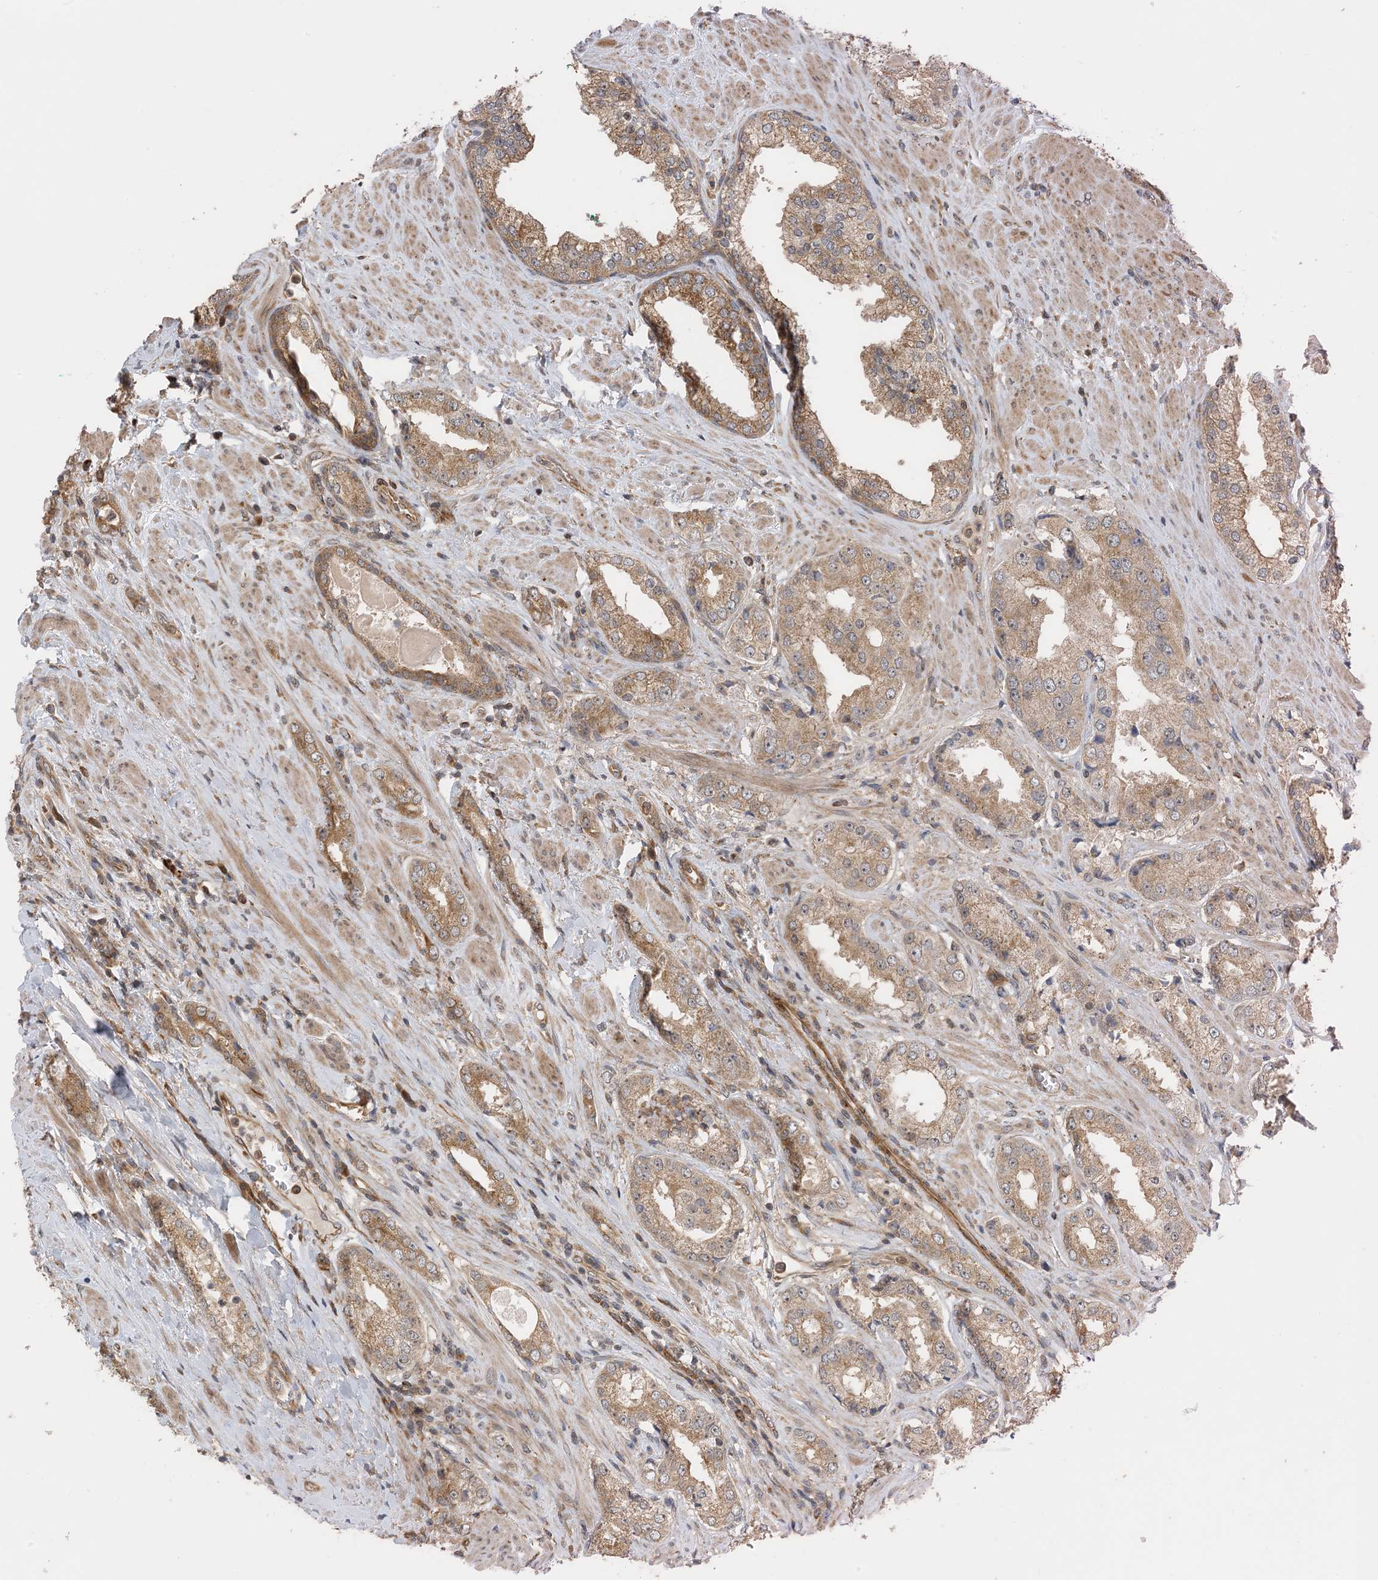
{"staining": {"intensity": "moderate", "quantity": ">75%", "location": "cytoplasmic/membranous"}, "tissue": "prostate cancer", "cell_type": "Tumor cells", "image_type": "cancer", "snomed": [{"axis": "morphology", "description": "Adenocarcinoma, Low grade"}, {"axis": "topography", "description": "Prostate"}], "caption": "Human prostate cancer (adenocarcinoma (low-grade)) stained for a protein (brown) reveals moderate cytoplasmic/membranous positive expression in about >75% of tumor cells.", "gene": "ZBTB3", "patient": {"sex": "male", "age": 67}}